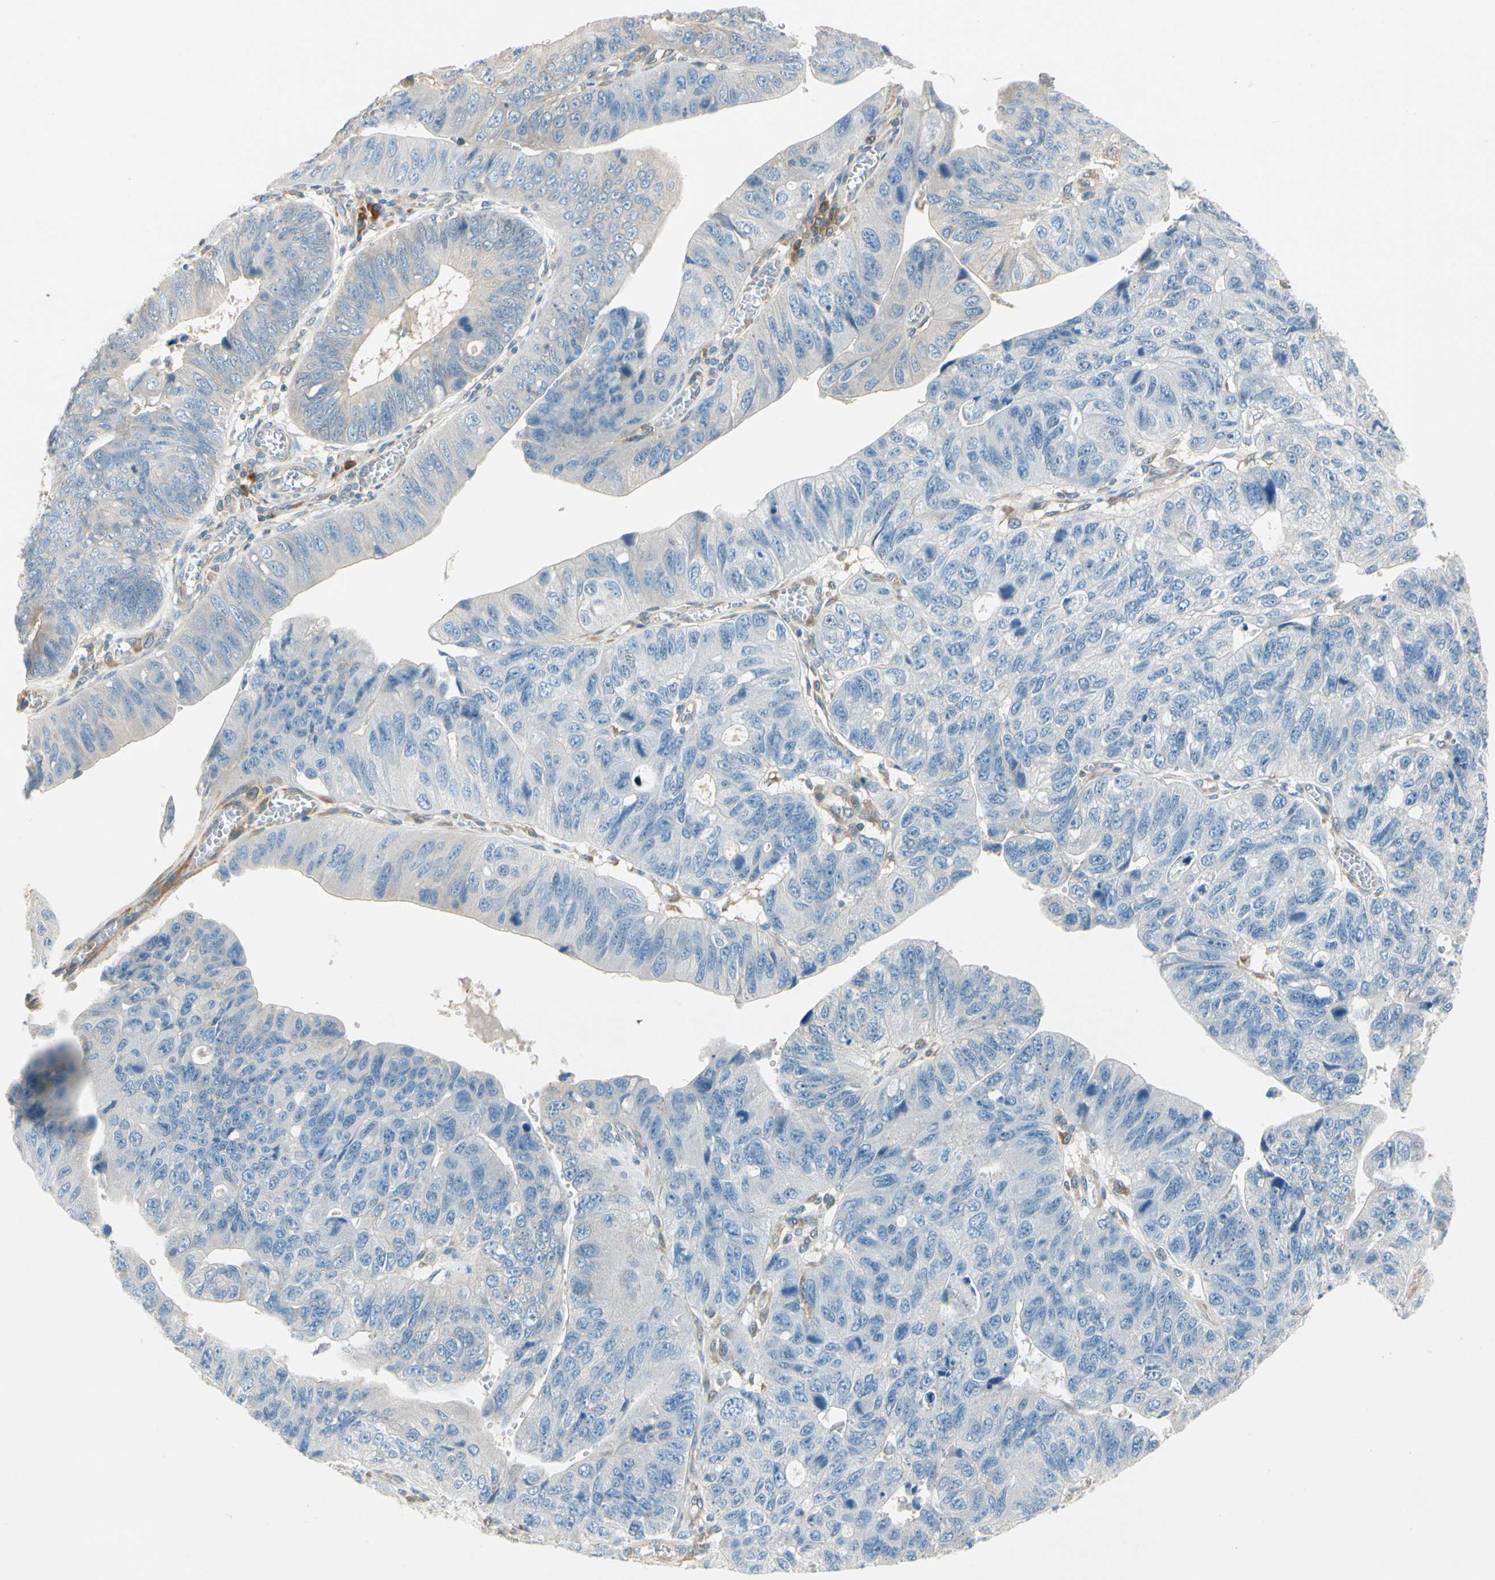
{"staining": {"intensity": "weak", "quantity": "<25%", "location": "cytoplasmic/membranous"}, "tissue": "stomach cancer", "cell_type": "Tumor cells", "image_type": "cancer", "snomed": [{"axis": "morphology", "description": "Adenocarcinoma, NOS"}, {"axis": "topography", "description": "Stomach"}], "caption": "Immunohistochemistry (IHC) of human adenocarcinoma (stomach) reveals no positivity in tumor cells.", "gene": "WIPI1", "patient": {"sex": "male", "age": 59}}